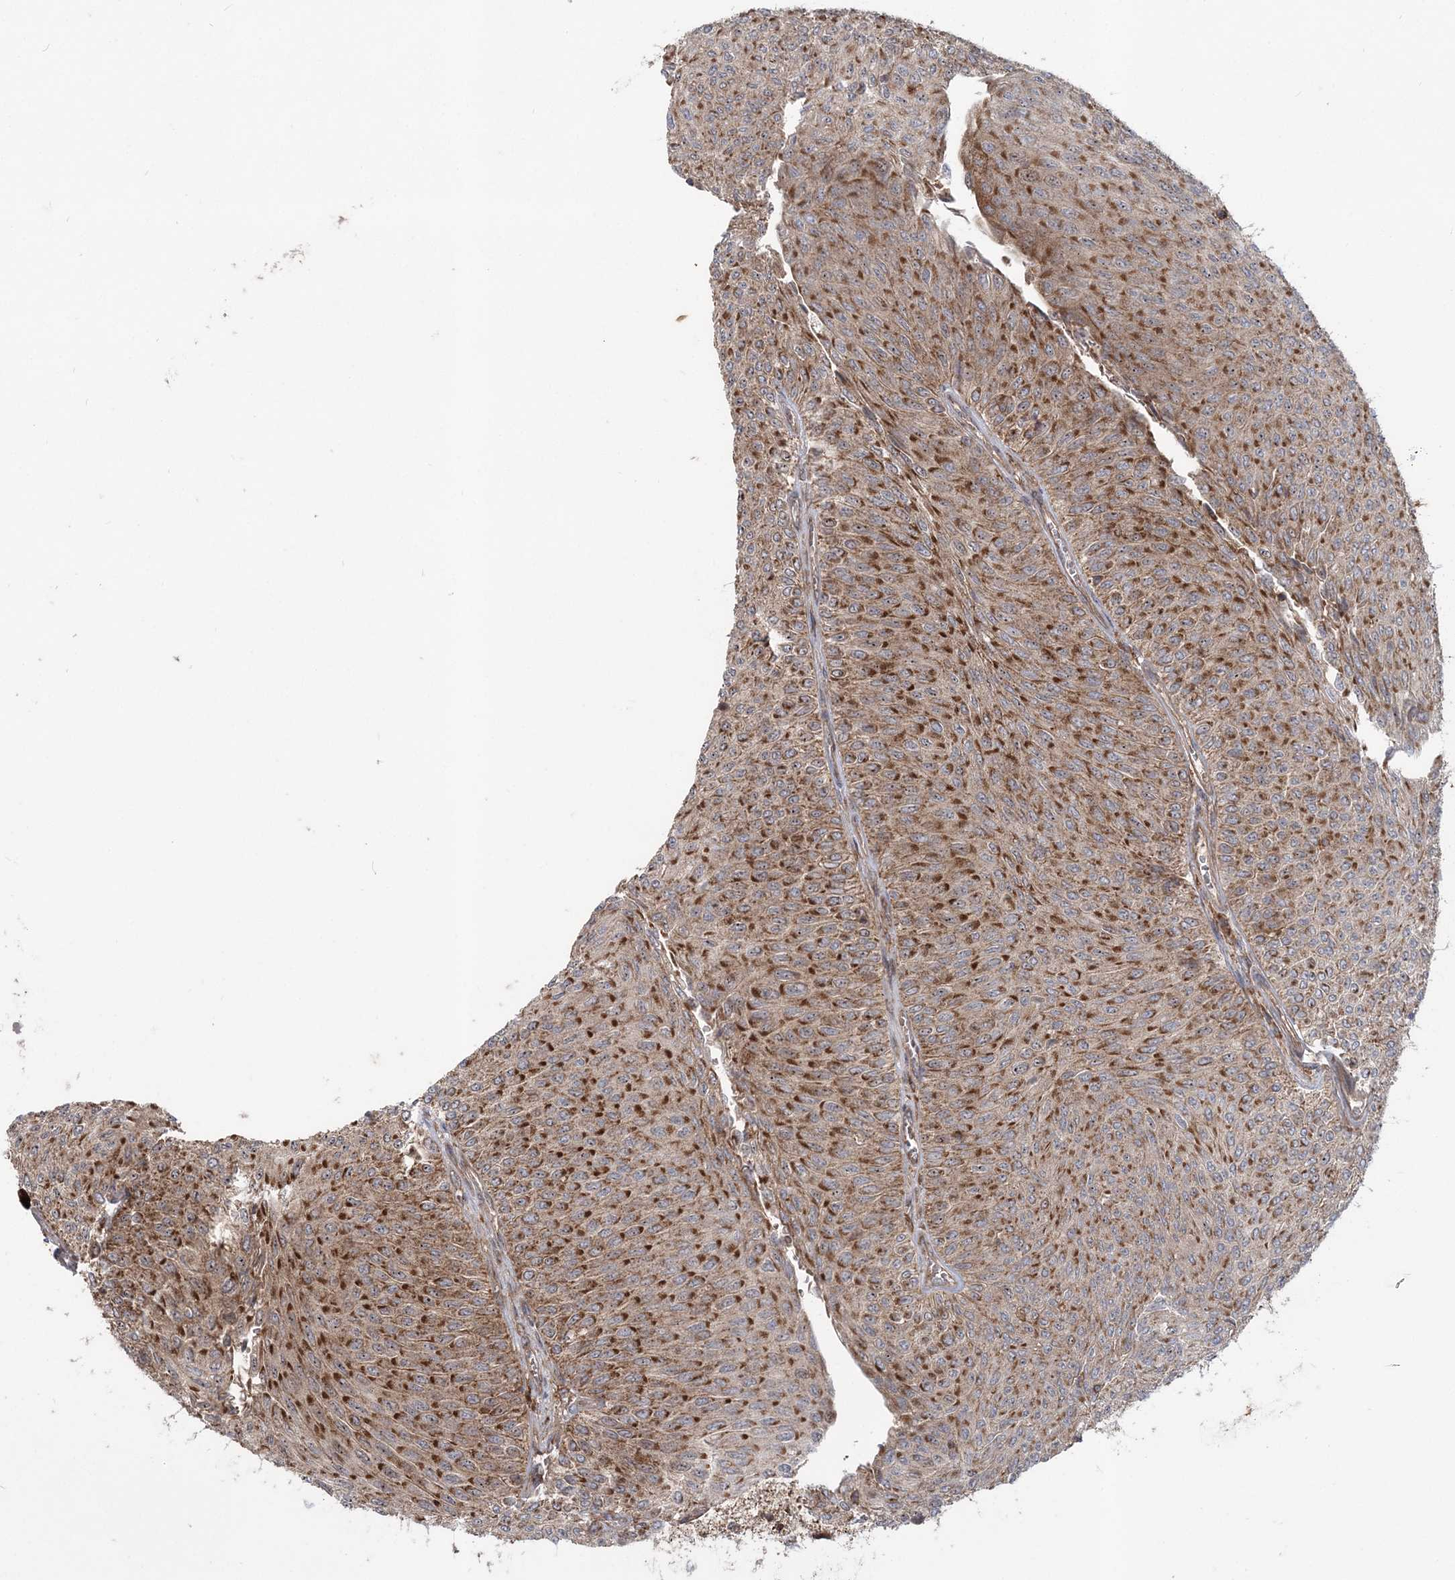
{"staining": {"intensity": "strong", "quantity": ">75%", "location": "cytoplasmic/membranous"}, "tissue": "urothelial cancer", "cell_type": "Tumor cells", "image_type": "cancer", "snomed": [{"axis": "morphology", "description": "Urothelial carcinoma, Low grade"}, {"axis": "topography", "description": "Urinary bladder"}], "caption": "A high-resolution photomicrograph shows IHC staining of low-grade urothelial carcinoma, which displays strong cytoplasmic/membranous expression in about >75% of tumor cells. (DAB (3,3'-diaminobenzidine) IHC with brightfield microscopy, high magnification).", "gene": "LRPPRC", "patient": {"sex": "male", "age": 78}}